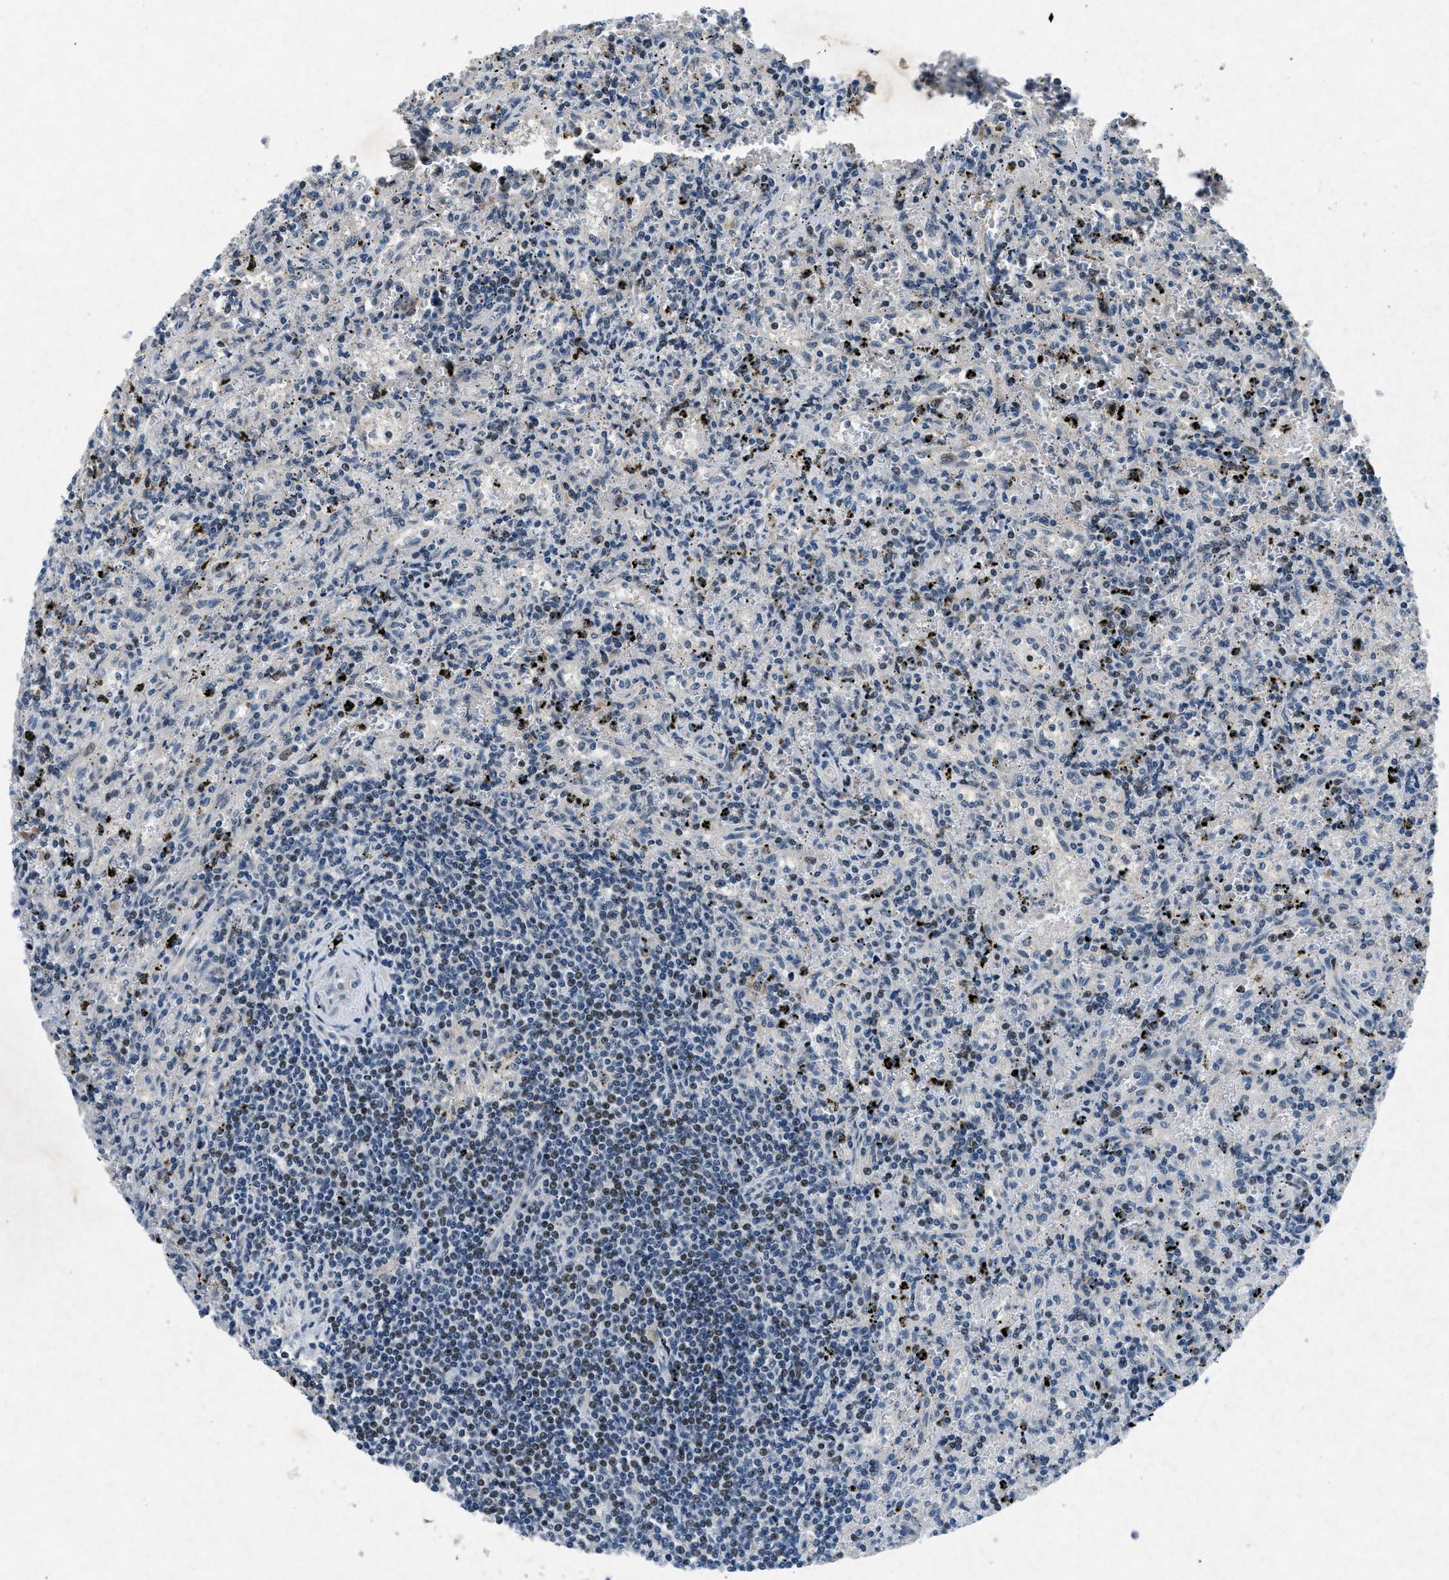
{"staining": {"intensity": "negative", "quantity": "none", "location": "none"}, "tissue": "lymphoma", "cell_type": "Tumor cells", "image_type": "cancer", "snomed": [{"axis": "morphology", "description": "Malignant lymphoma, non-Hodgkin's type, Low grade"}, {"axis": "topography", "description": "Spleen"}], "caption": "This is an immunohistochemistry (IHC) histopathology image of malignant lymphoma, non-Hodgkin's type (low-grade). There is no expression in tumor cells.", "gene": "PHLDA1", "patient": {"sex": "male", "age": 76}}